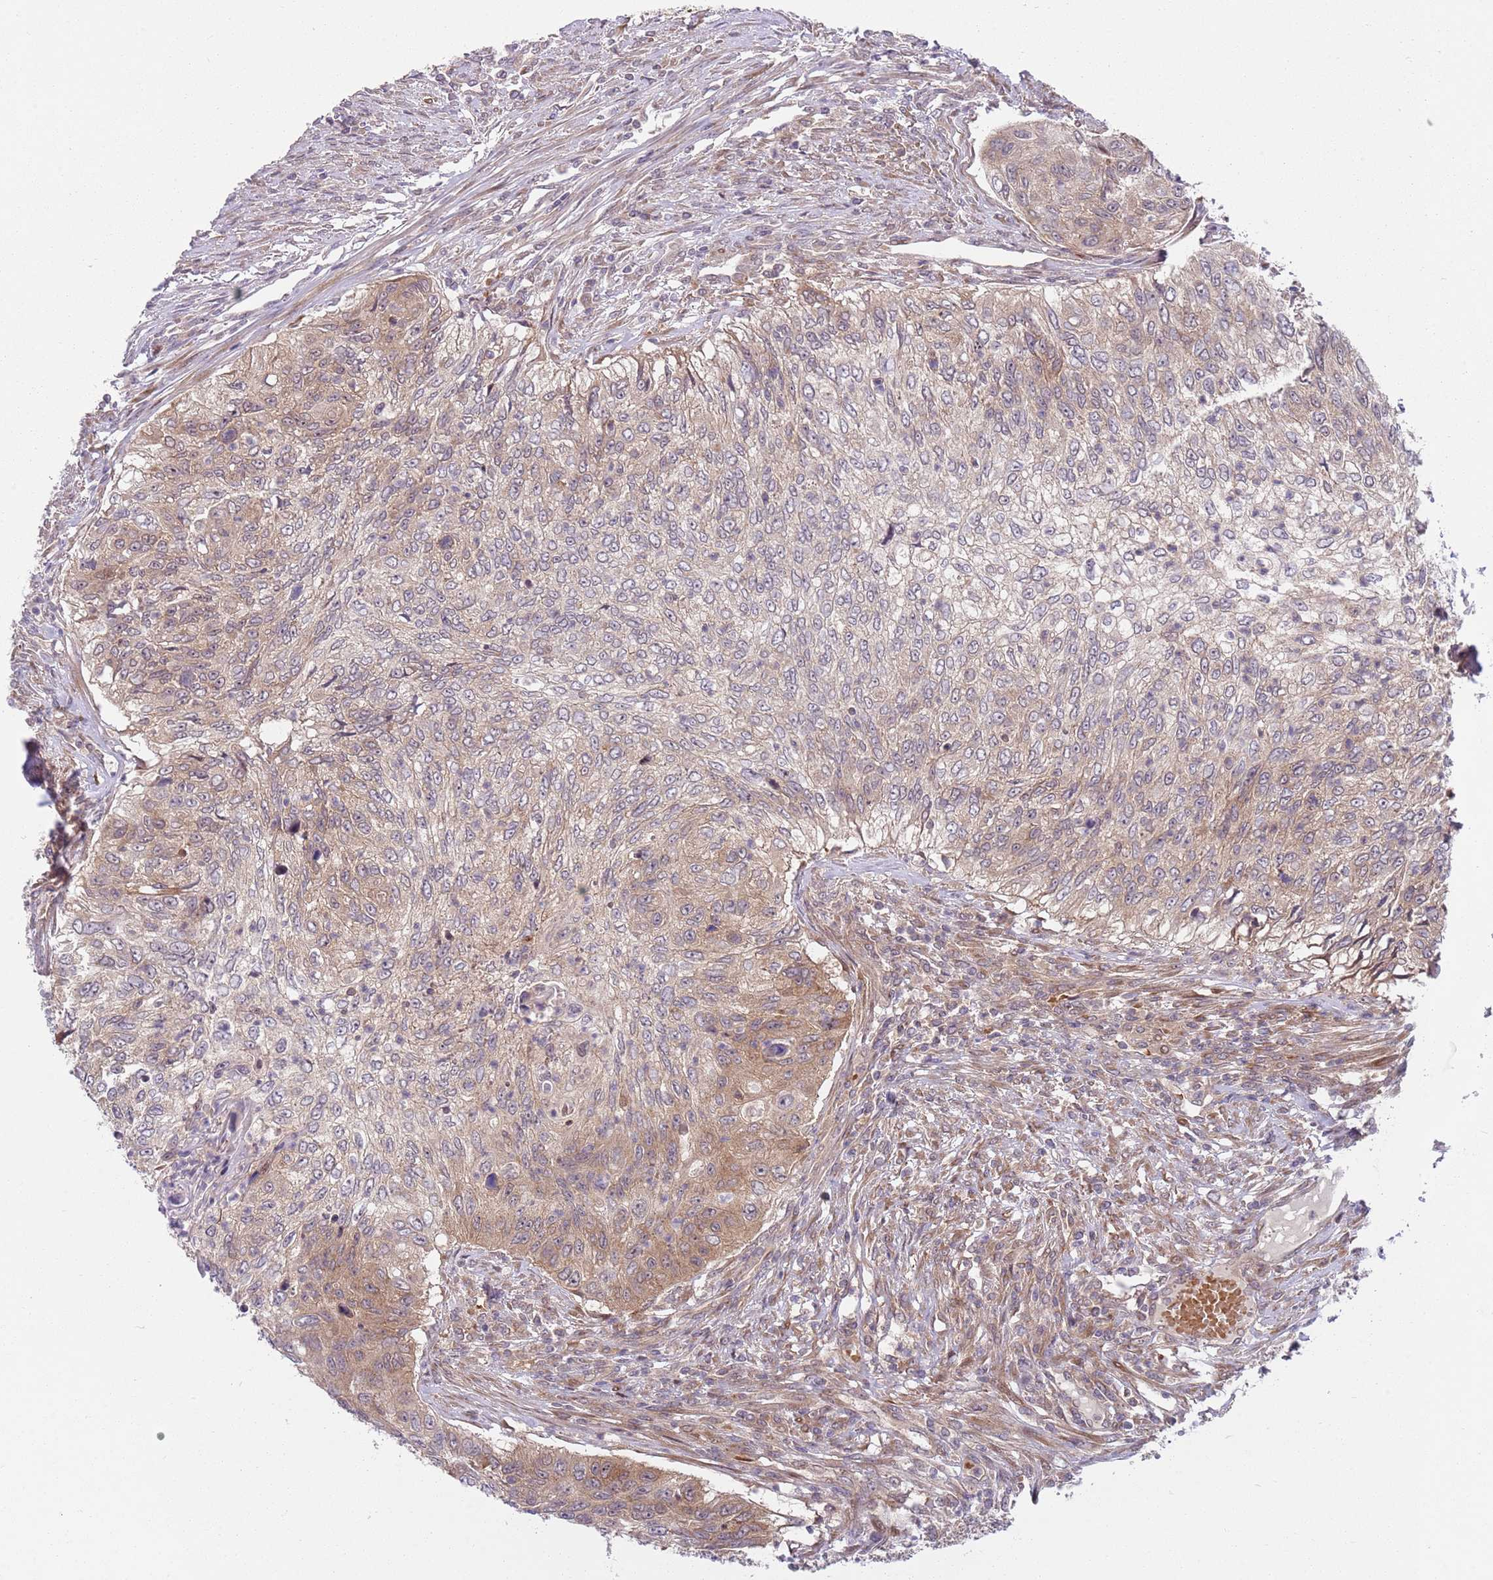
{"staining": {"intensity": "moderate", "quantity": "25%-75%", "location": "cytoplasmic/membranous"}, "tissue": "urothelial cancer", "cell_type": "Tumor cells", "image_type": "cancer", "snomed": [{"axis": "morphology", "description": "Urothelial carcinoma, High grade"}, {"axis": "topography", "description": "Urinary bladder"}], "caption": "Immunohistochemical staining of urothelial cancer demonstrates moderate cytoplasmic/membranous protein staining in approximately 25%-75% of tumor cells.", "gene": "GGA1", "patient": {"sex": "female", "age": 60}}